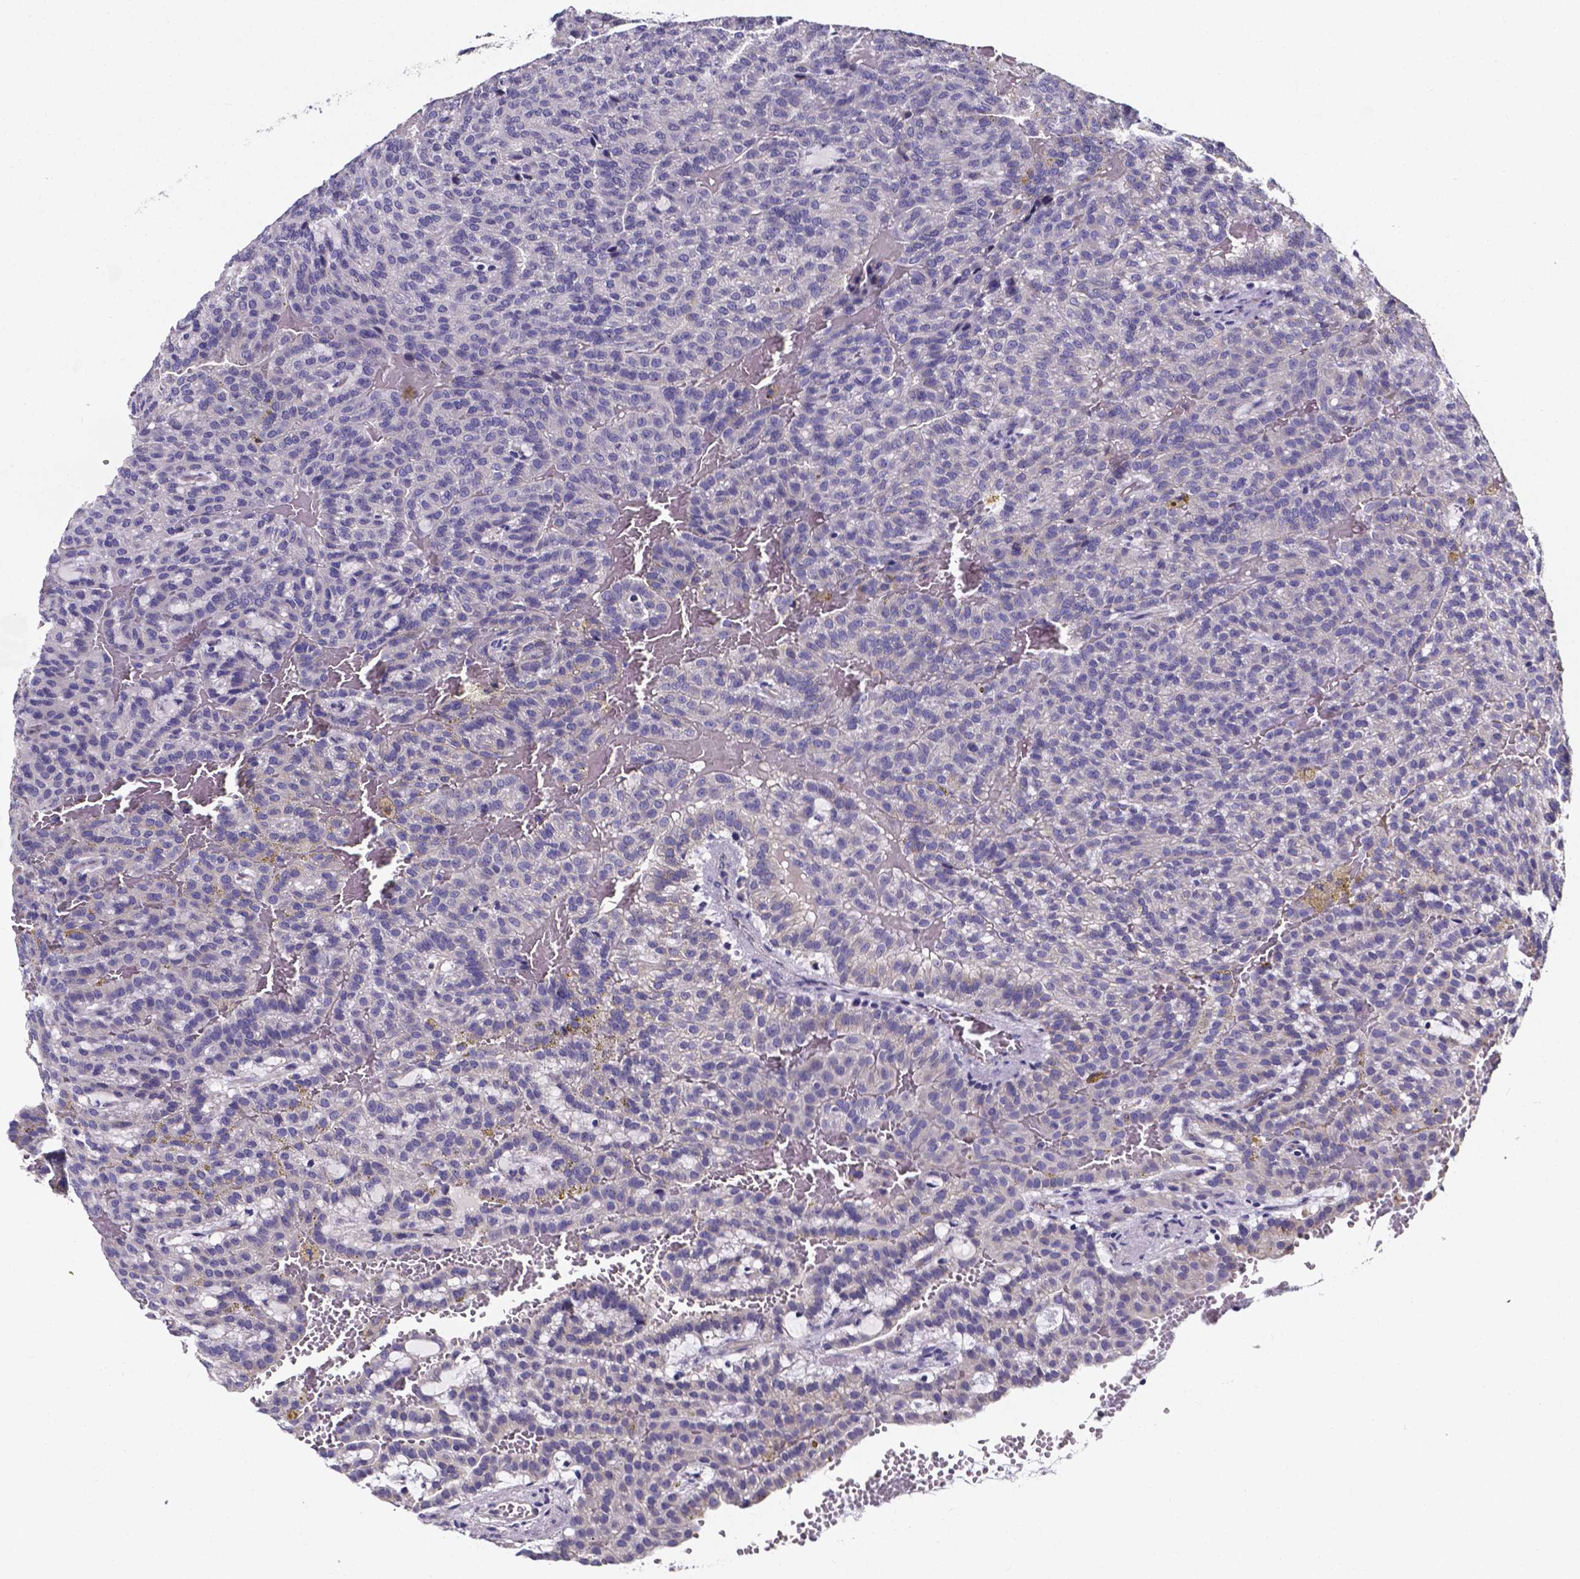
{"staining": {"intensity": "negative", "quantity": "none", "location": "none"}, "tissue": "renal cancer", "cell_type": "Tumor cells", "image_type": "cancer", "snomed": [{"axis": "morphology", "description": "Adenocarcinoma, NOS"}, {"axis": "topography", "description": "Kidney"}], "caption": "Micrograph shows no significant protein expression in tumor cells of adenocarcinoma (renal). (Immunohistochemistry, brightfield microscopy, high magnification).", "gene": "CACNG8", "patient": {"sex": "male", "age": 63}}